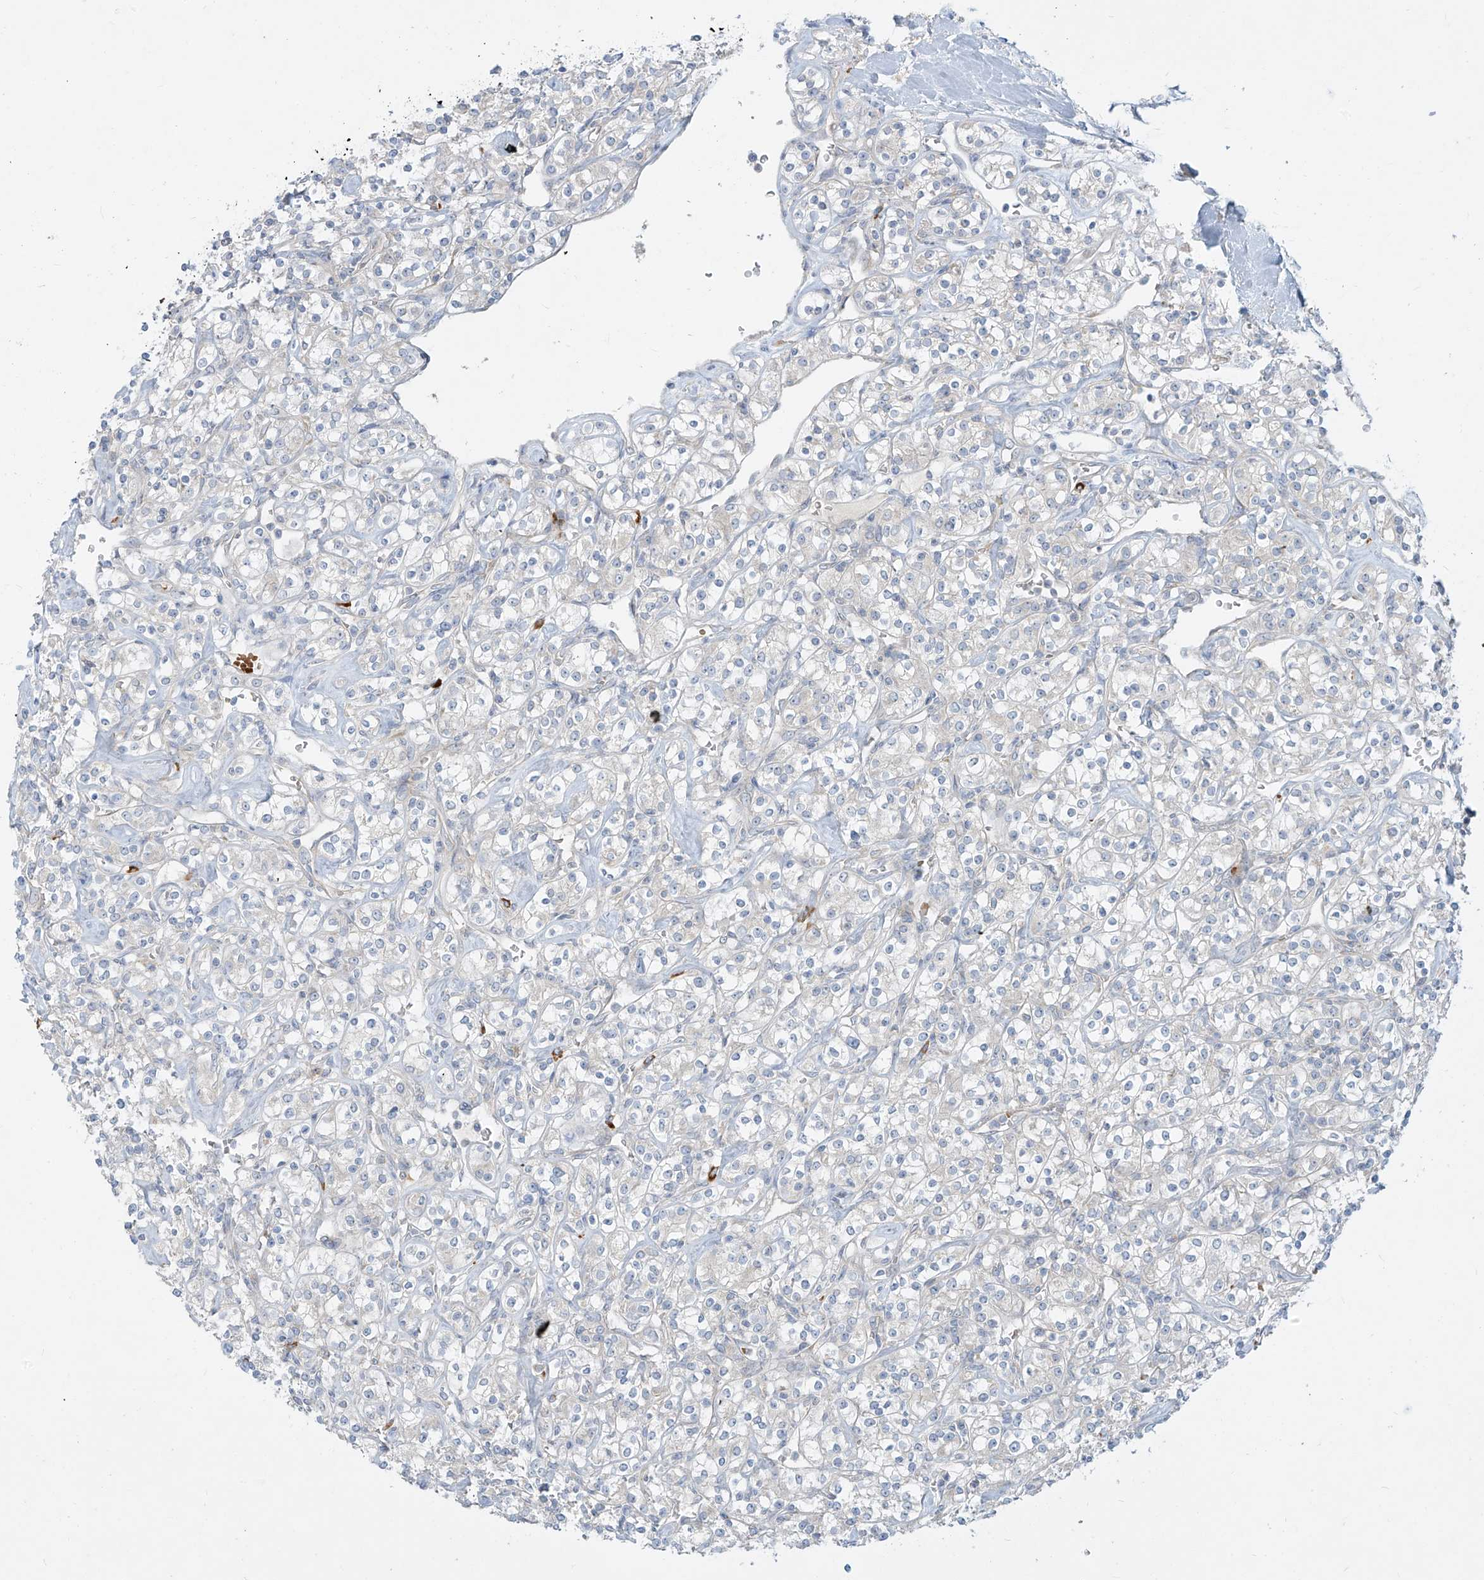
{"staining": {"intensity": "negative", "quantity": "none", "location": "none"}, "tissue": "renal cancer", "cell_type": "Tumor cells", "image_type": "cancer", "snomed": [{"axis": "morphology", "description": "Adenocarcinoma, NOS"}, {"axis": "topography", "description": "Kidney"}], "caption": "IHC photomicrograph of human renal cancer (adenocarcinoma) stained for a protein (brown), which displays no expression in tumor cells. (Brightfield microscopy of DAB IHC at high magnification).", "gene": "DGKQ", "patient": {"sex": "male", "age": 77}}